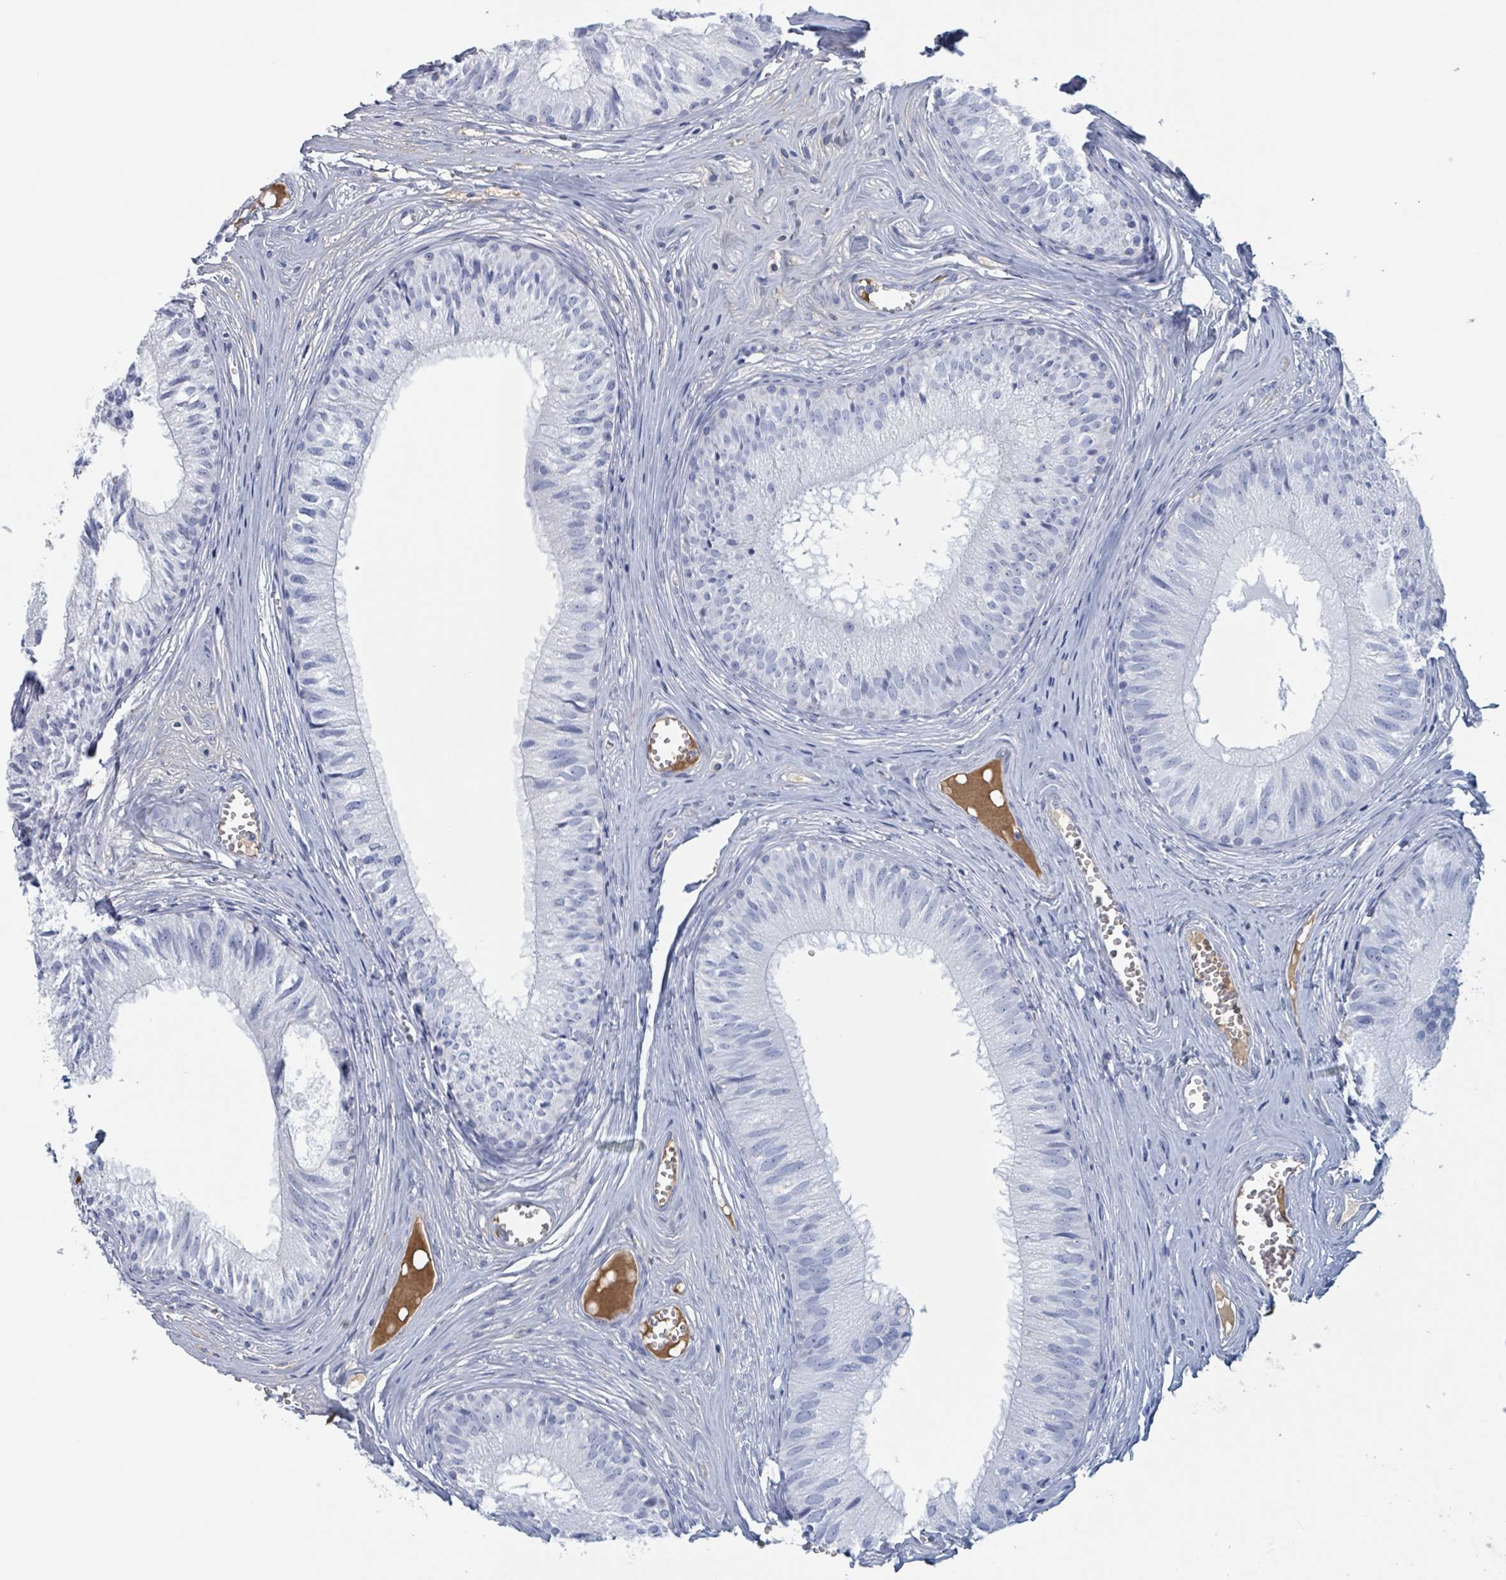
{"staining": {"intensity": "negative", "quantity": "none", "location": "none"}, "tissue": "epididymis", "cell_type": "Glandular cells", "image_type": "normal", "snomed": [{"axis": "morphology", "description": "Normal tissue, NOS"}, {"axis": "topography", "description": "Epididymis"}], "caption": "DAB (3,3'-diaminobenzidine) immunohistochemical staining of normal human epididymis demonstrates no significant positivity in glandular cells.", "gene": "KLK4", "patient": {"sex": "male", "age": 31}}